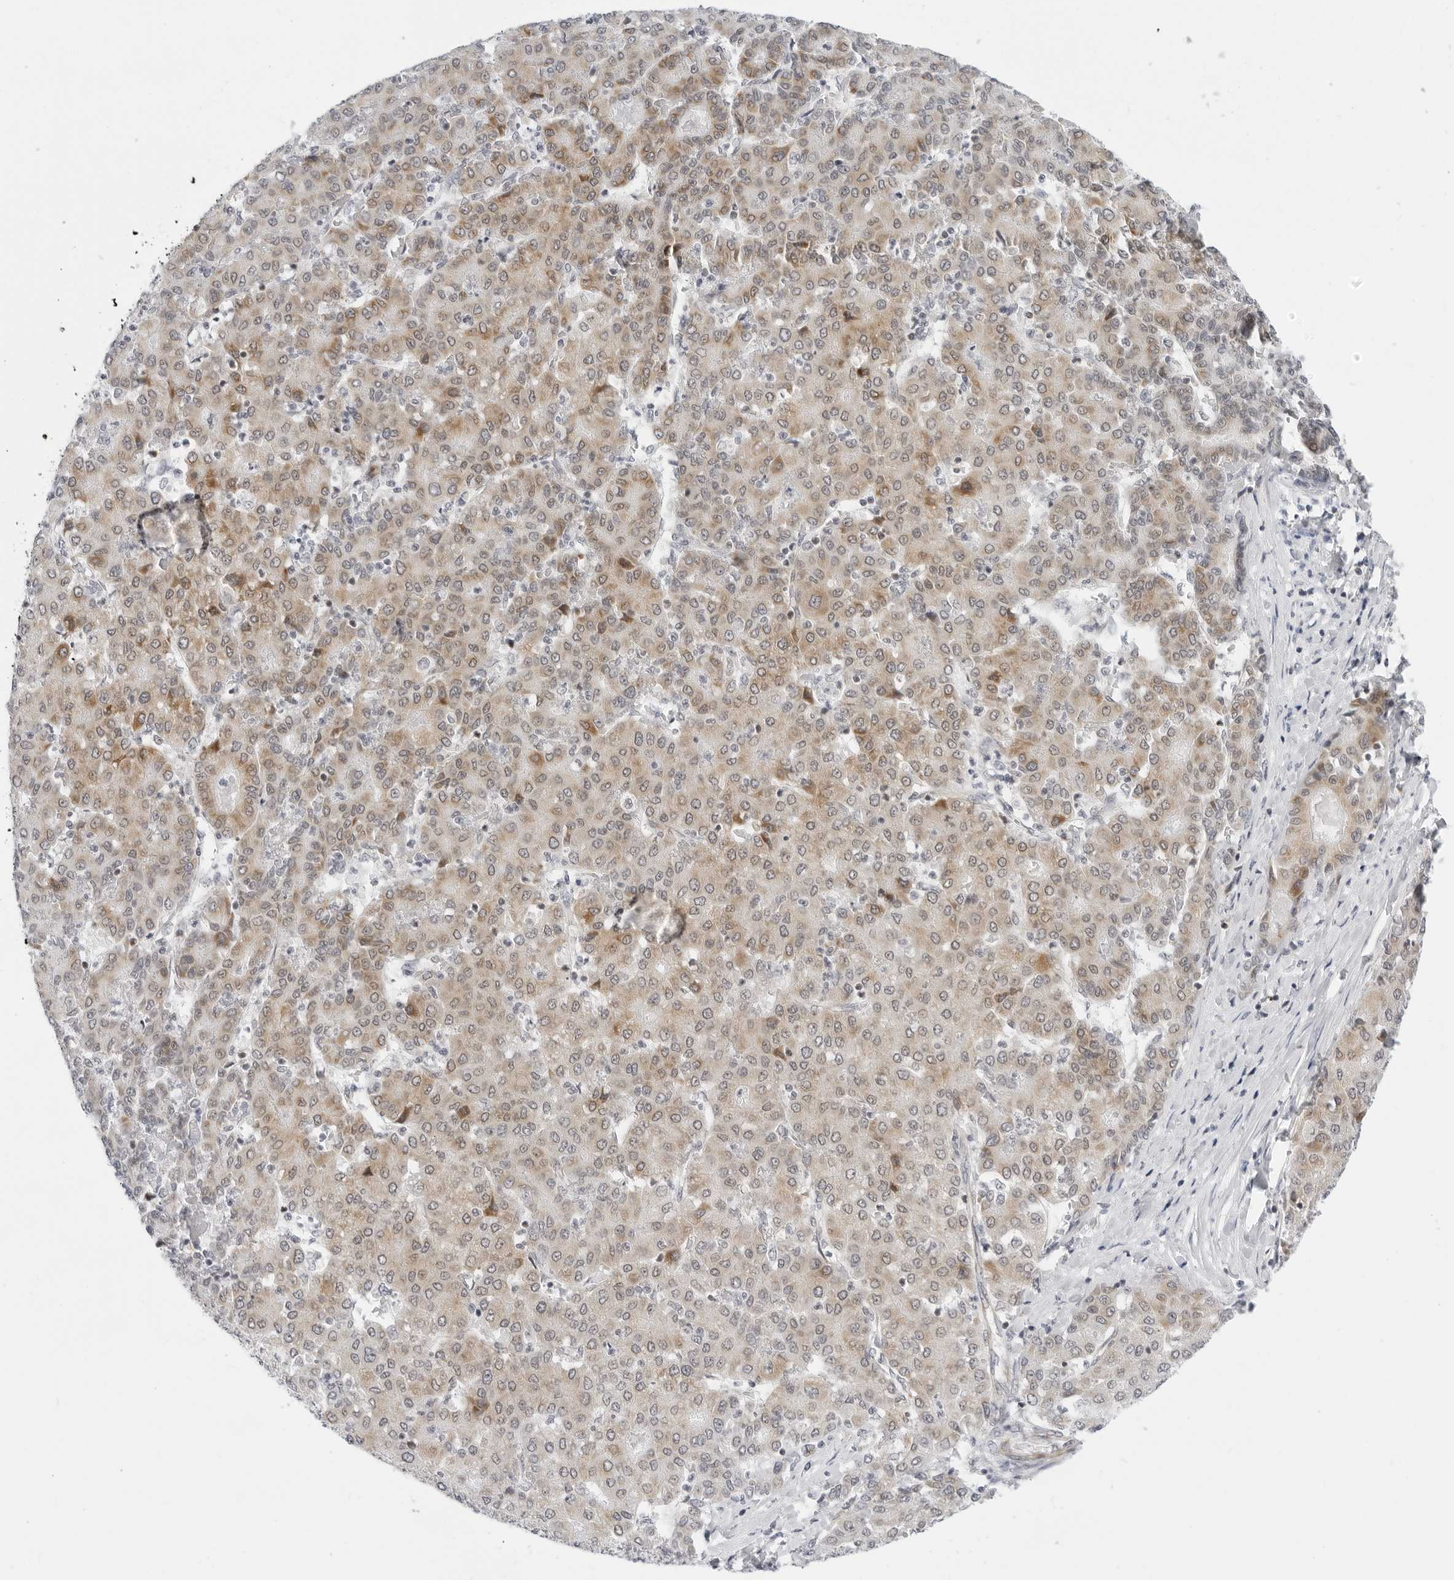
{"staining": {"intensity": "moderate", "quantity": ">75%", "location": "cytoplasmic/membranous"}, "tissue": "liver cancer", "cell_type": "Tumor cells", "image_type": "cancer", "snomed": [{"axis": "morphology", "description": "Carcinoma, Hepatocellular, NOS"}, {"axis": "topography", "description": "Liver"}], "caption": "IHC staining of liver hepatocellular carcinoma, which reveals medium levels of moderate cytoplasmic/membranous staining in approximately >75% of tumor cells indicating moderate cytoplasmic/membranous protein staining. The staining was performed using DAB (3,3'-diaminobenzidine) (brown) for protein detection and nuclei were counterstained in hematoxylin (blue).", "gene": "CIART", "patient": {"sex": "male", "age": 65}}